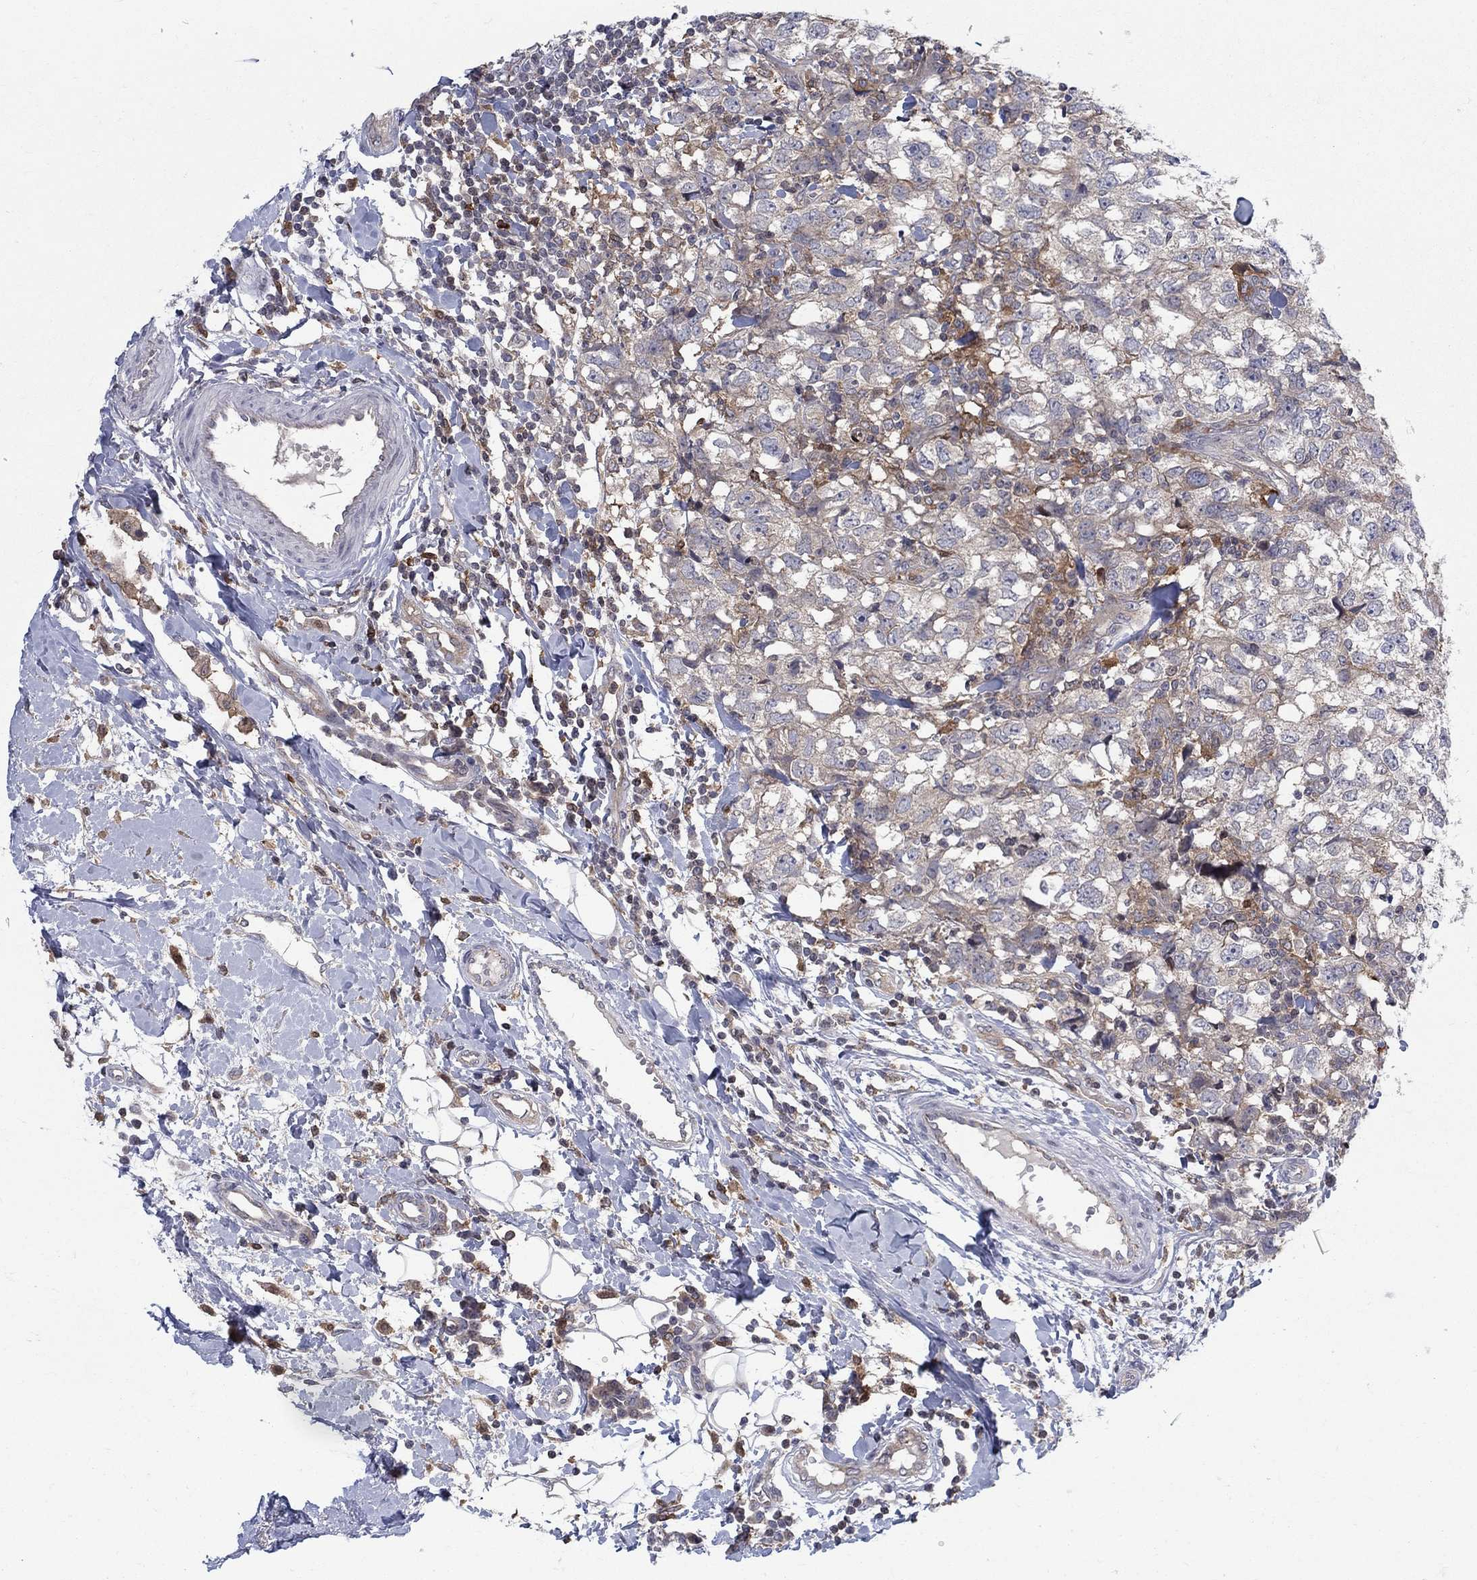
{"staining": {"intensity": "negative", "quantity": "none", "location": "none"}, "tissue": "breast cancer", "cell_type": "Tumor cells", "image_type": "cancer", "snomed": [{"axis": "morphology", "description": "Duct carcinoma"}, {"axis": "topography", "description": "Breast"}], "caption": "The micrograph reveals no staining of tumor cells in invasive ductal carcinoma (breast).", "gene": "ZNHIT3", "patient": {"sex": "female", "age": 30}}